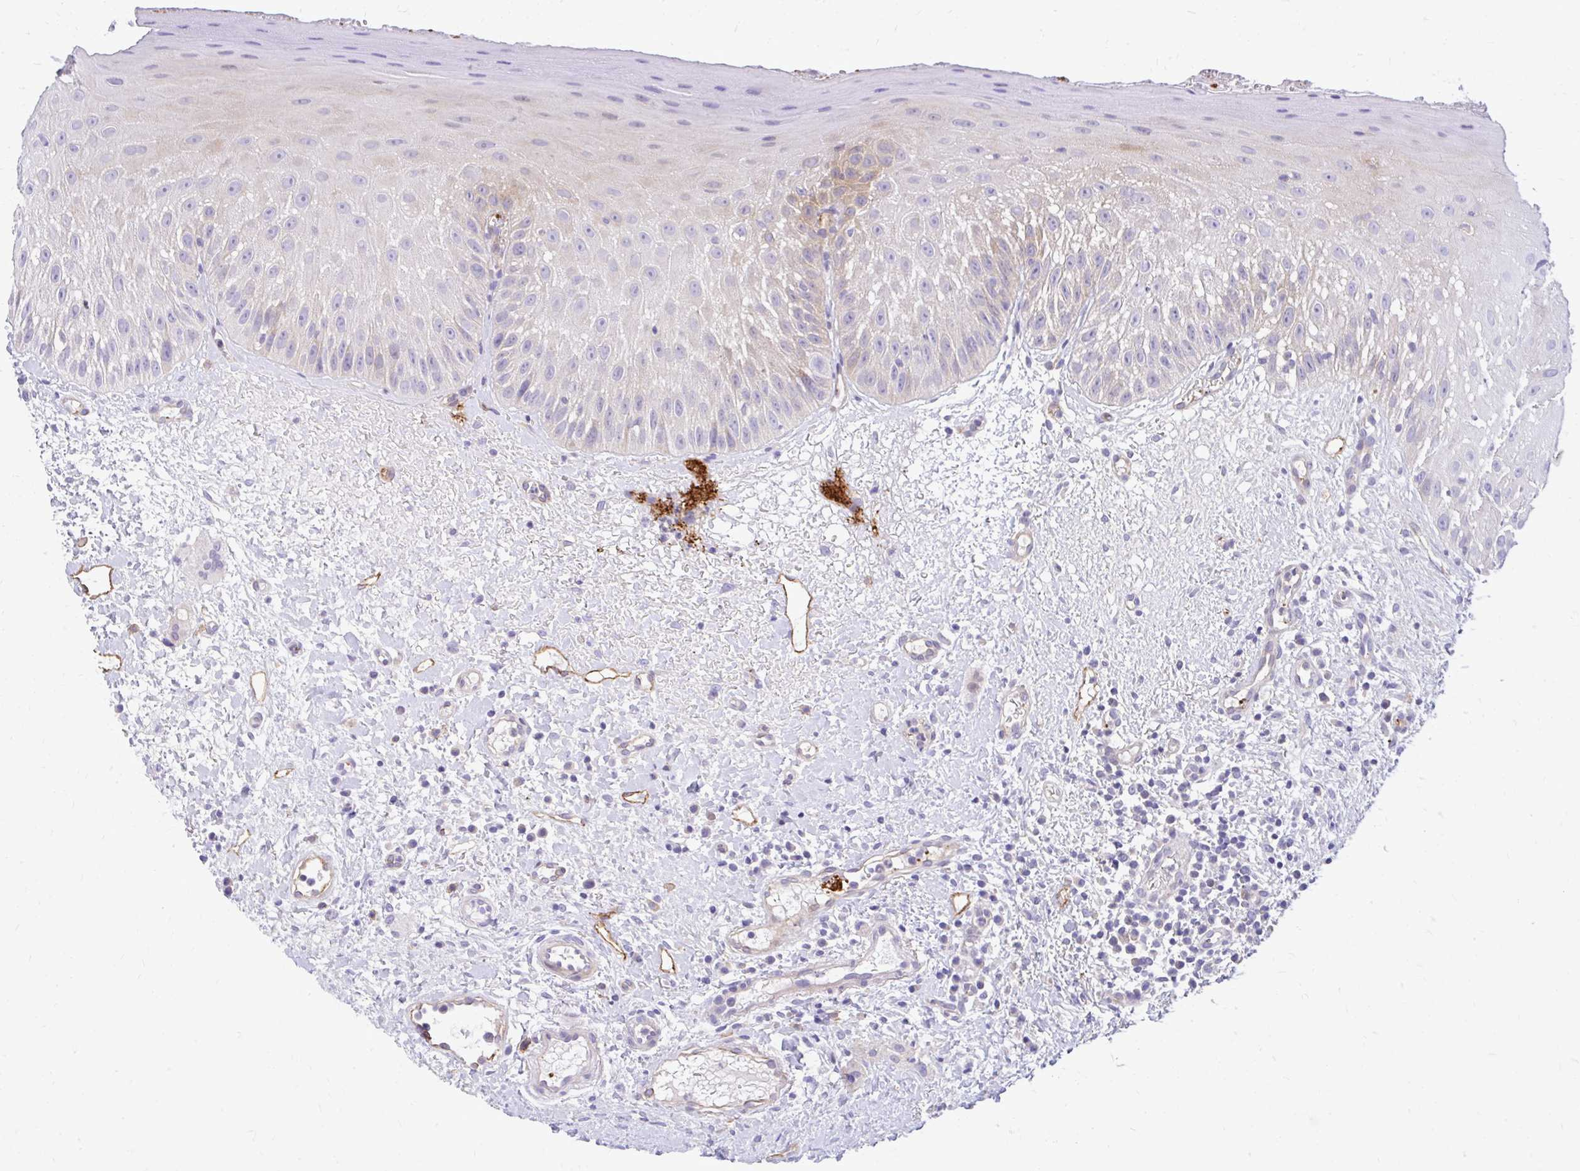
{"staining": {"intensity": "moderate", "quantity": "<25%", "location": "cytoplasmic/membranous"}, "tissue": "oral mucosa", "cell_type": "Squamous epithelial cells", "image_type": "normal", "snomed": [{"axis": "morphology", "description": "Normal tissue, NOS"}, {"axis": "topography", "description": "Oral tissue"}, {"axis": "topography", "description": "Tounge, NOS"}], "caption": "IHC (DAB (3,3'-diaminobenzidine)) staining of unremarkable human oral mucosa reveals moderate cytoplasmic/membranous protein staining in approximately <25% of squamous epithelial cells.", "gene": "ESPNL", "patient": {"sex": "male", "age": 83}}